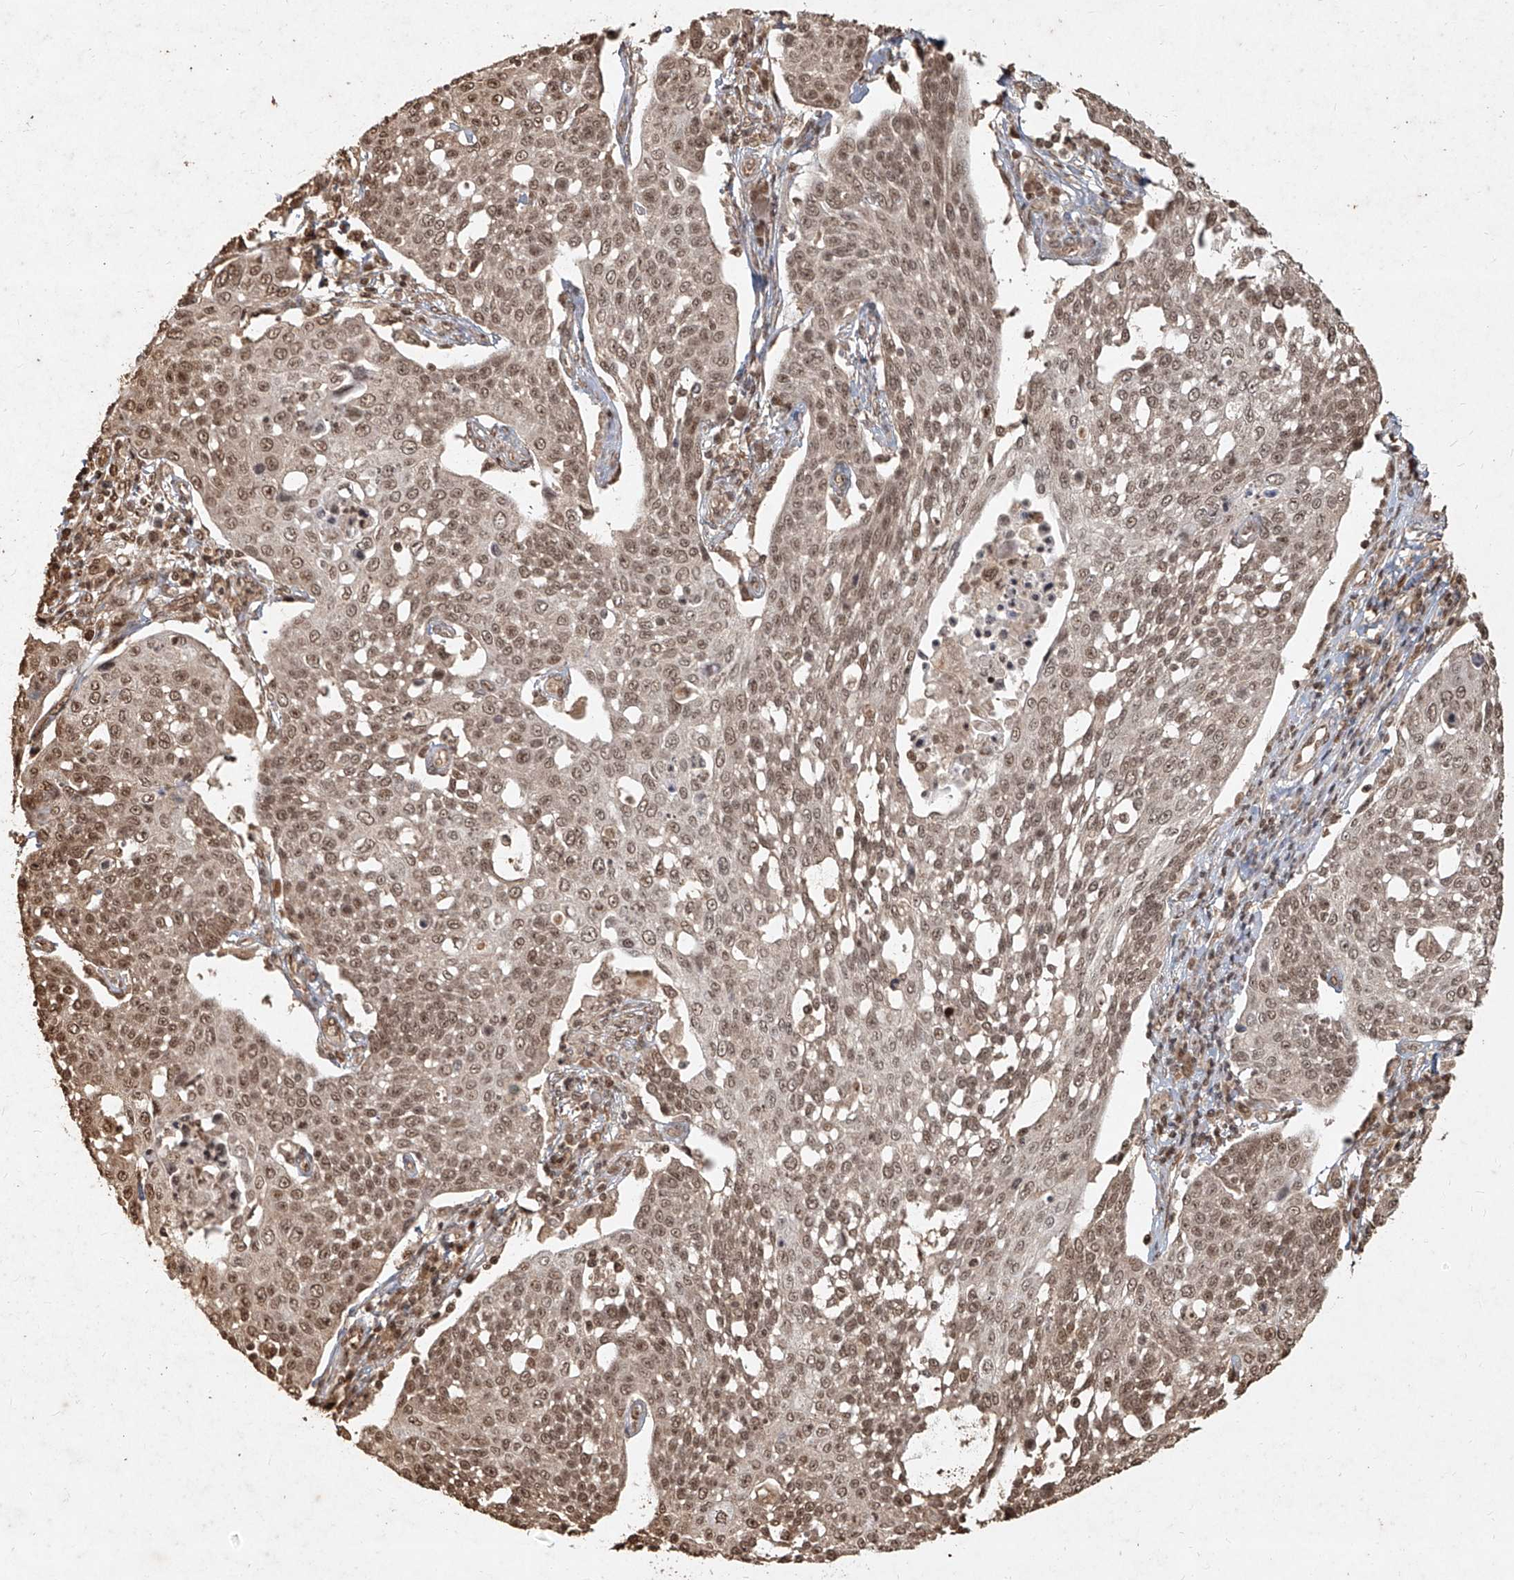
{"staining": {"intensity": "moderate", "quantity": ">75%", "location": "nuclear"}, "tissue": "cervical cancer", "cell_type": "Tumor cells", "image_type": "cancer", "snomed": [{"axis": "morphology", "description": "Squamous cell carcinoma, NOS"}, {"axis": "topography", "description": "Cervix"}], "caption": "Protein expression by IHC demonstrates moderate nuclear staining in about >75% of tumor cells in cervical cancer. Immunohistochemistry (ihc) stains the protein of interest in brown and the nuclei are stained blue.", "gene": "UBE2K", "patient": {"sex": "female", "age": 34}}